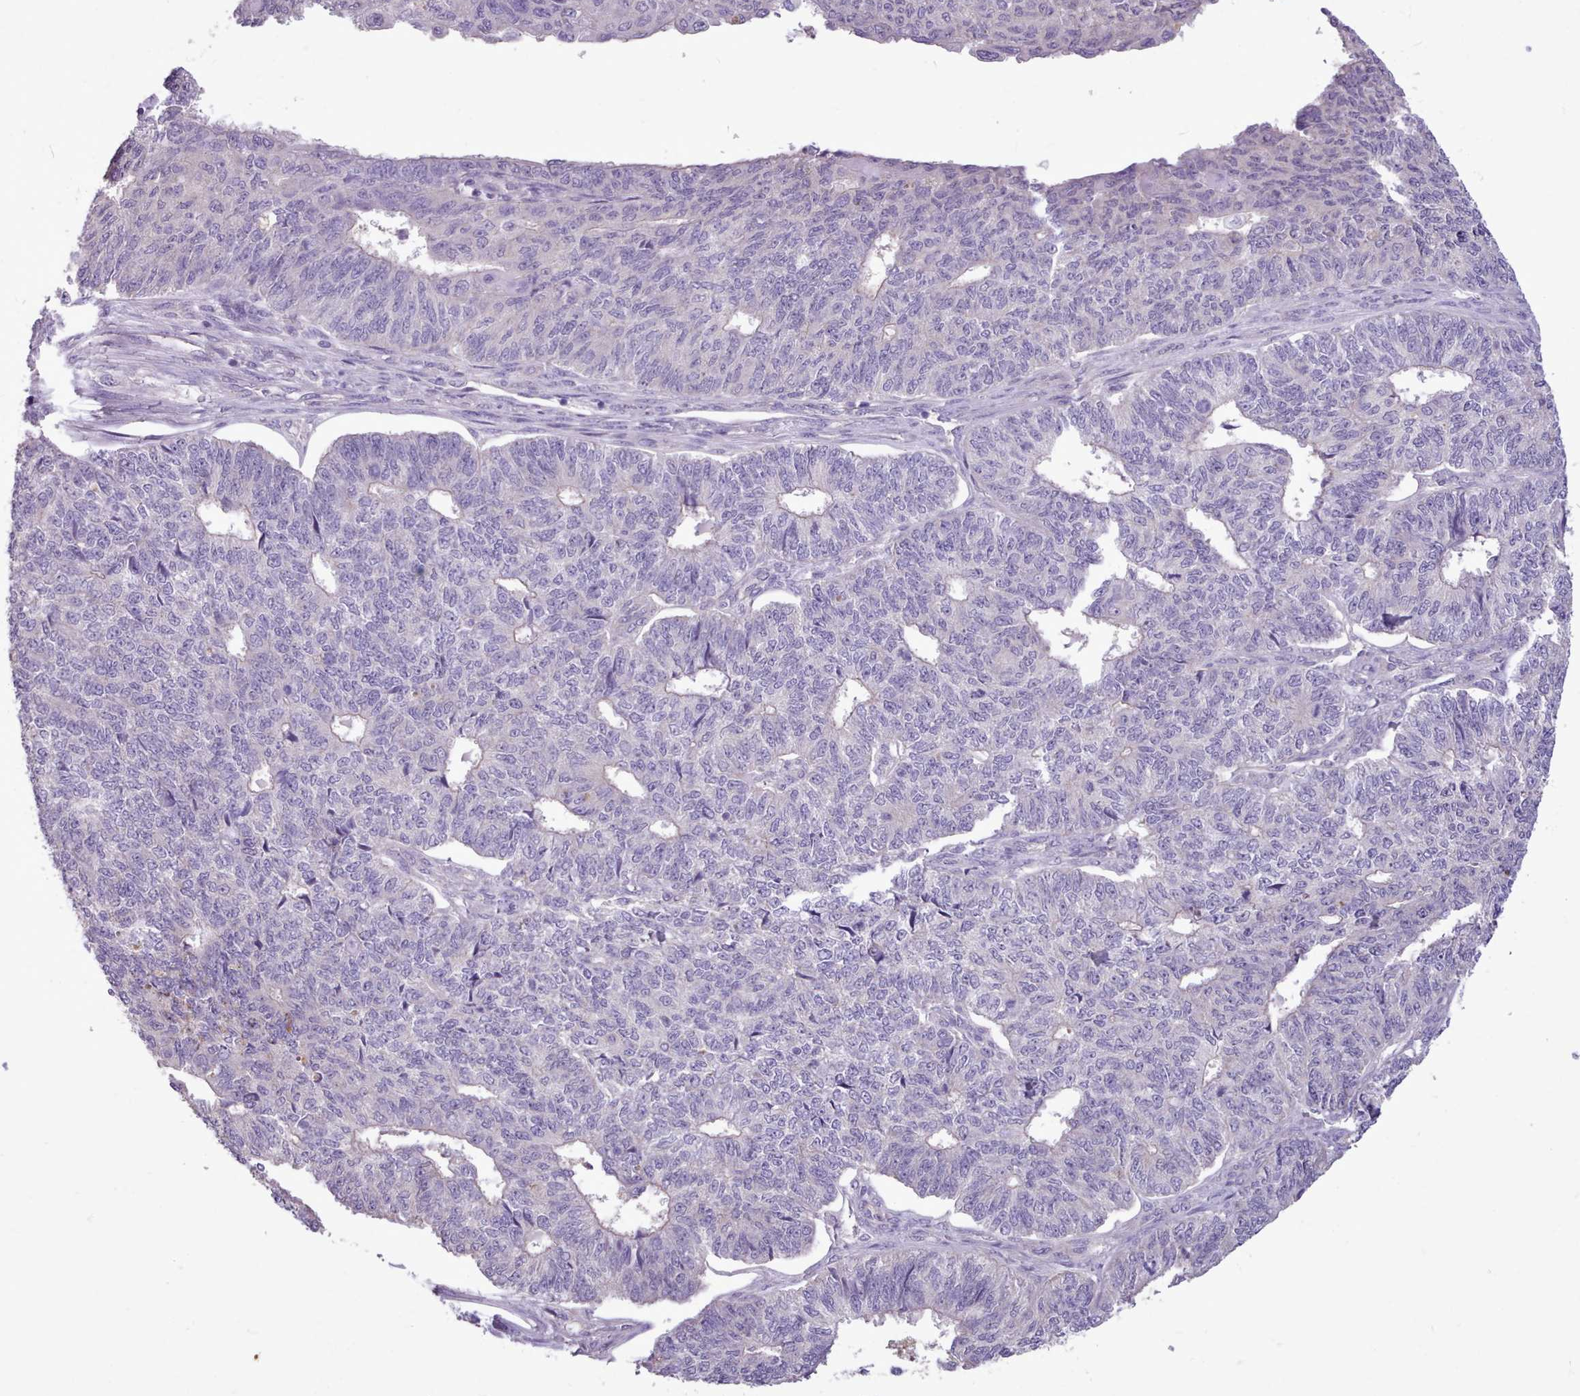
{"staining": {"intensity": "negative", "quantity": "none", "location": "none"}, "tissue": "endometrial cancer", "cell_type": "Tumor cells", "image_type": "cancer", "snomed": [{"axis": "morphology", "description": "Adenocarcinoma, NOS"}, {"axis": "topography", "description": "Endometrium"}], "caption": "Photomicrograph shows no protein positivity in tumor cells of endometrial adenocarcinoma tissue. (DAB (3,3'-diaminobenzidine) IHC visualized using brightfield microscopy, high magnification).", "gene": "ZNF607", "patient": {"sex": "female", "age": 32}}